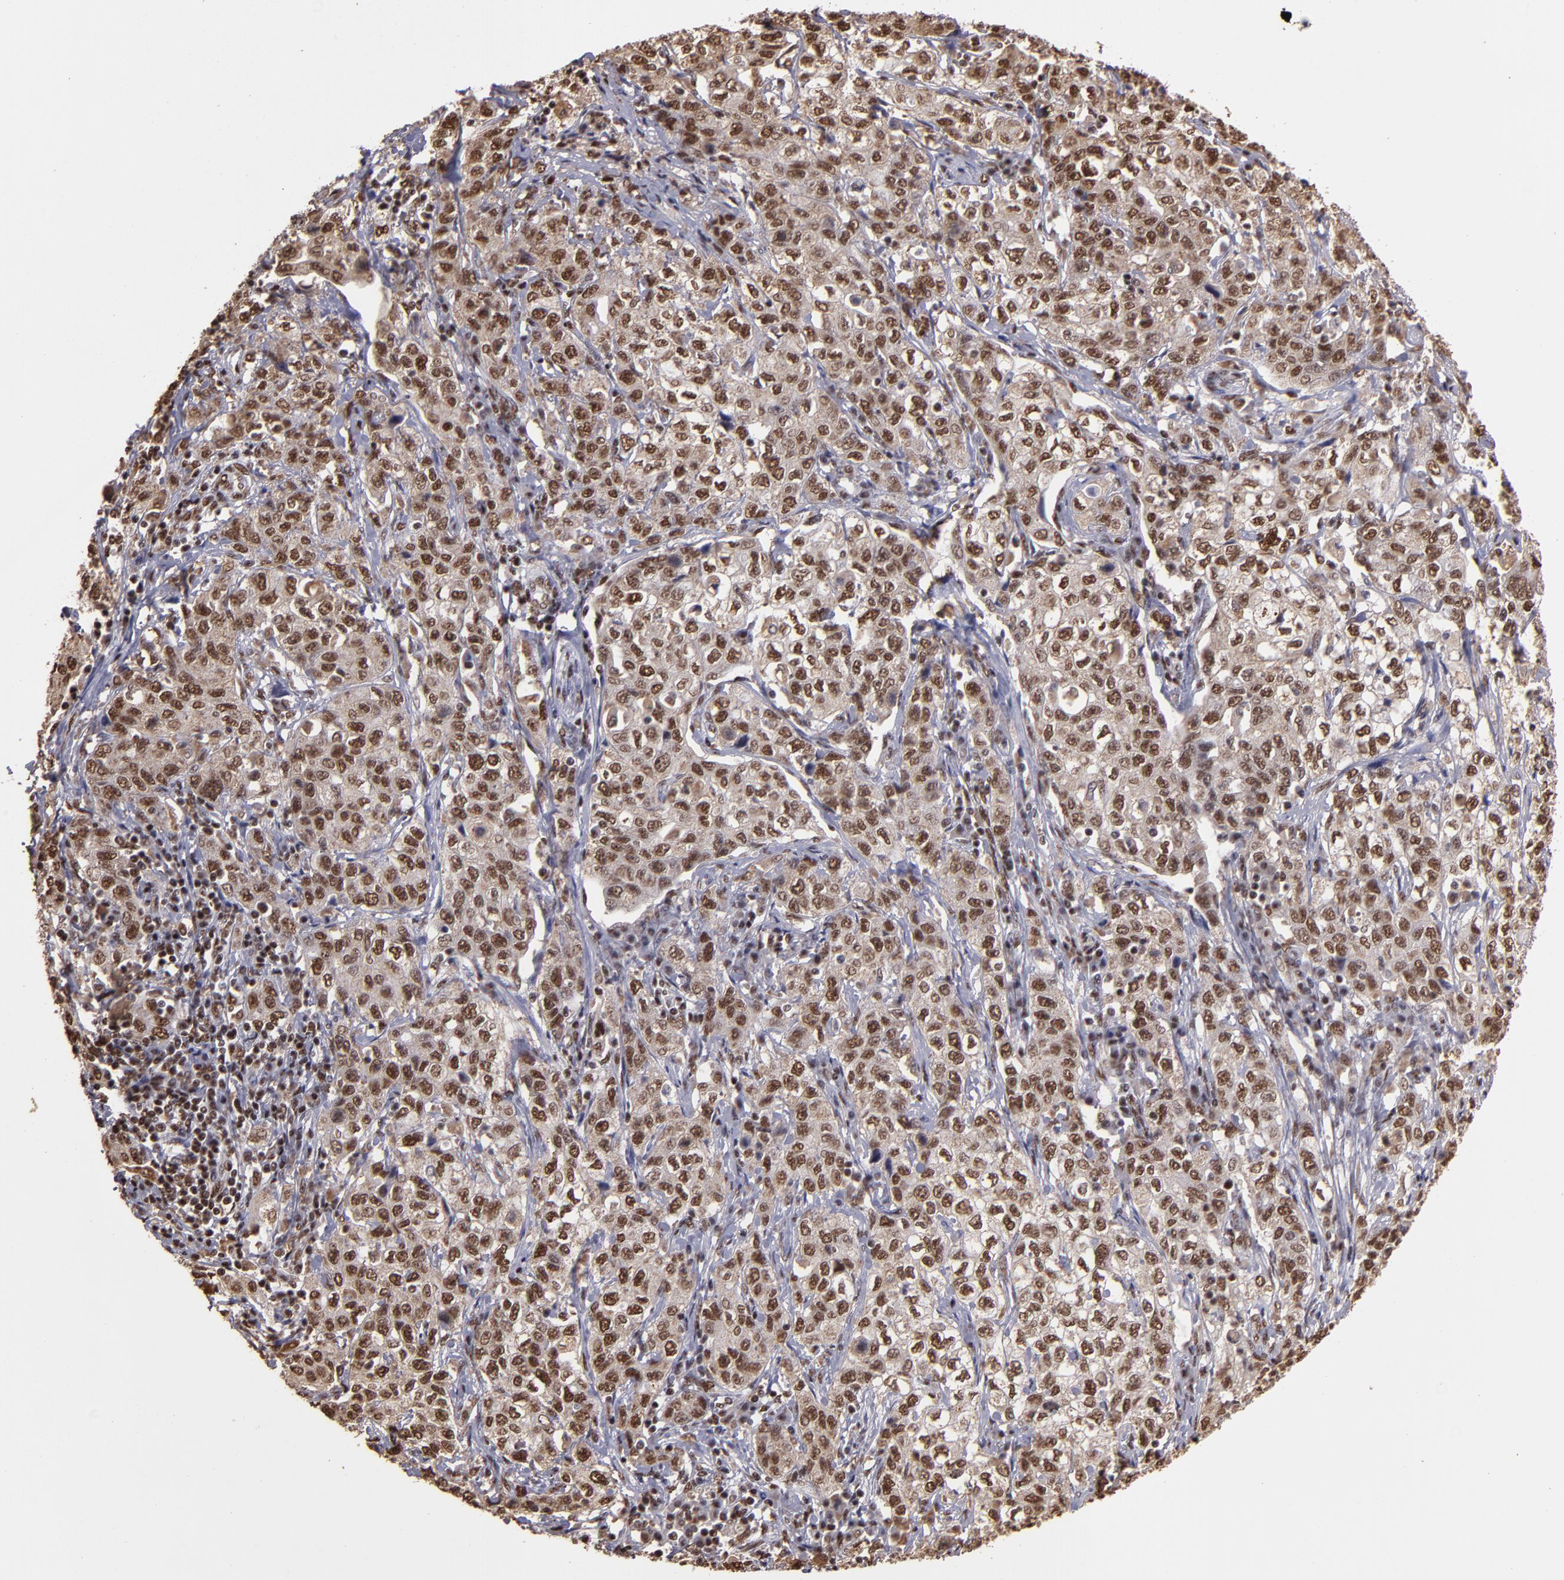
{"staining": {"intensity": "moderate", "quantity": ">75%", "location": "cytoplasmic/membranous,nuclear"}, "tissue": "stomach cancer", "cell_type": "Tumor cells", "image_type": "cancer", "snomed": [{"axis": "morphology", "description": "Adenocarcinoma, NOS"}, {"axis": "topography", "description": "Stomach"}], "caption": "Protein staining reveals moderate cytoplasmic/membranous and nuclear staining in about >75% of tumor cells in stomach adenocarcinoma. The staining is performed using DAB brown chromogen to label protein expression. The nuclei are counter-stained blue using hematoxylin.", "gene": "SP1", "patient": {"sex": "male", "age": 48}}